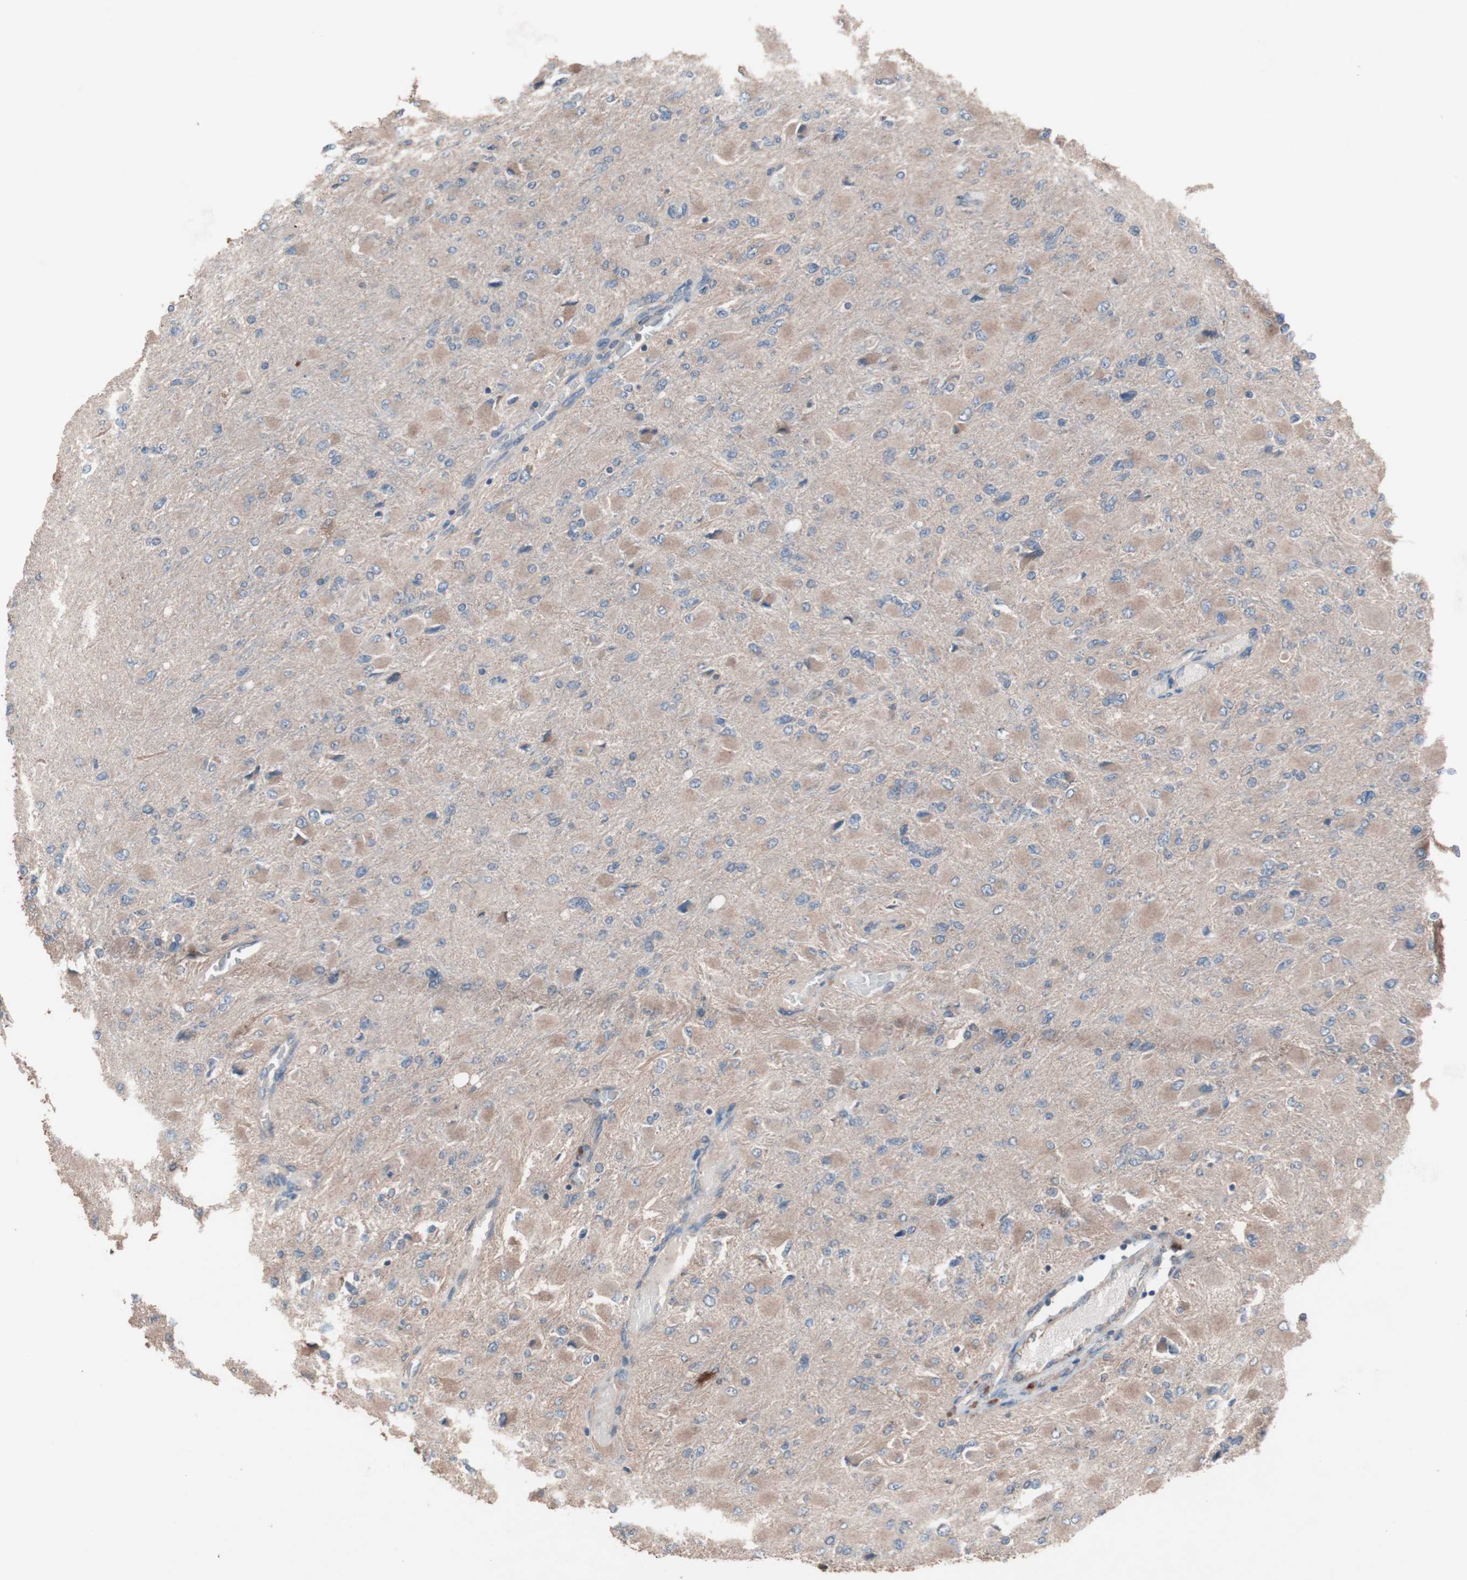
{"staining": {"intensity": "weak", "quantity": ">75%", "location": "cytoplasmic/membranous"}, "tissue": "glioma", "cell_type": "Tumor cells", "image_type": "cancer", "snomed": [{"axis": "morphology", "description": "Glioma, malignant, High grade"}, {"axis": "topography", "description": "Cerebral cortex"}], "caption": "An immunohistochemistry (IHC) image of tumor tissue is shown. Protein staining in brown labels weak cytoplasmic/membranous positivity in glioma within tumor cells. (DAB (3,3'-diaminobenzidine) = brown stain, brightfield microscopy at high magnification).", "gene": "ATG7", "patient": {"sex": "female", "age": 36}}